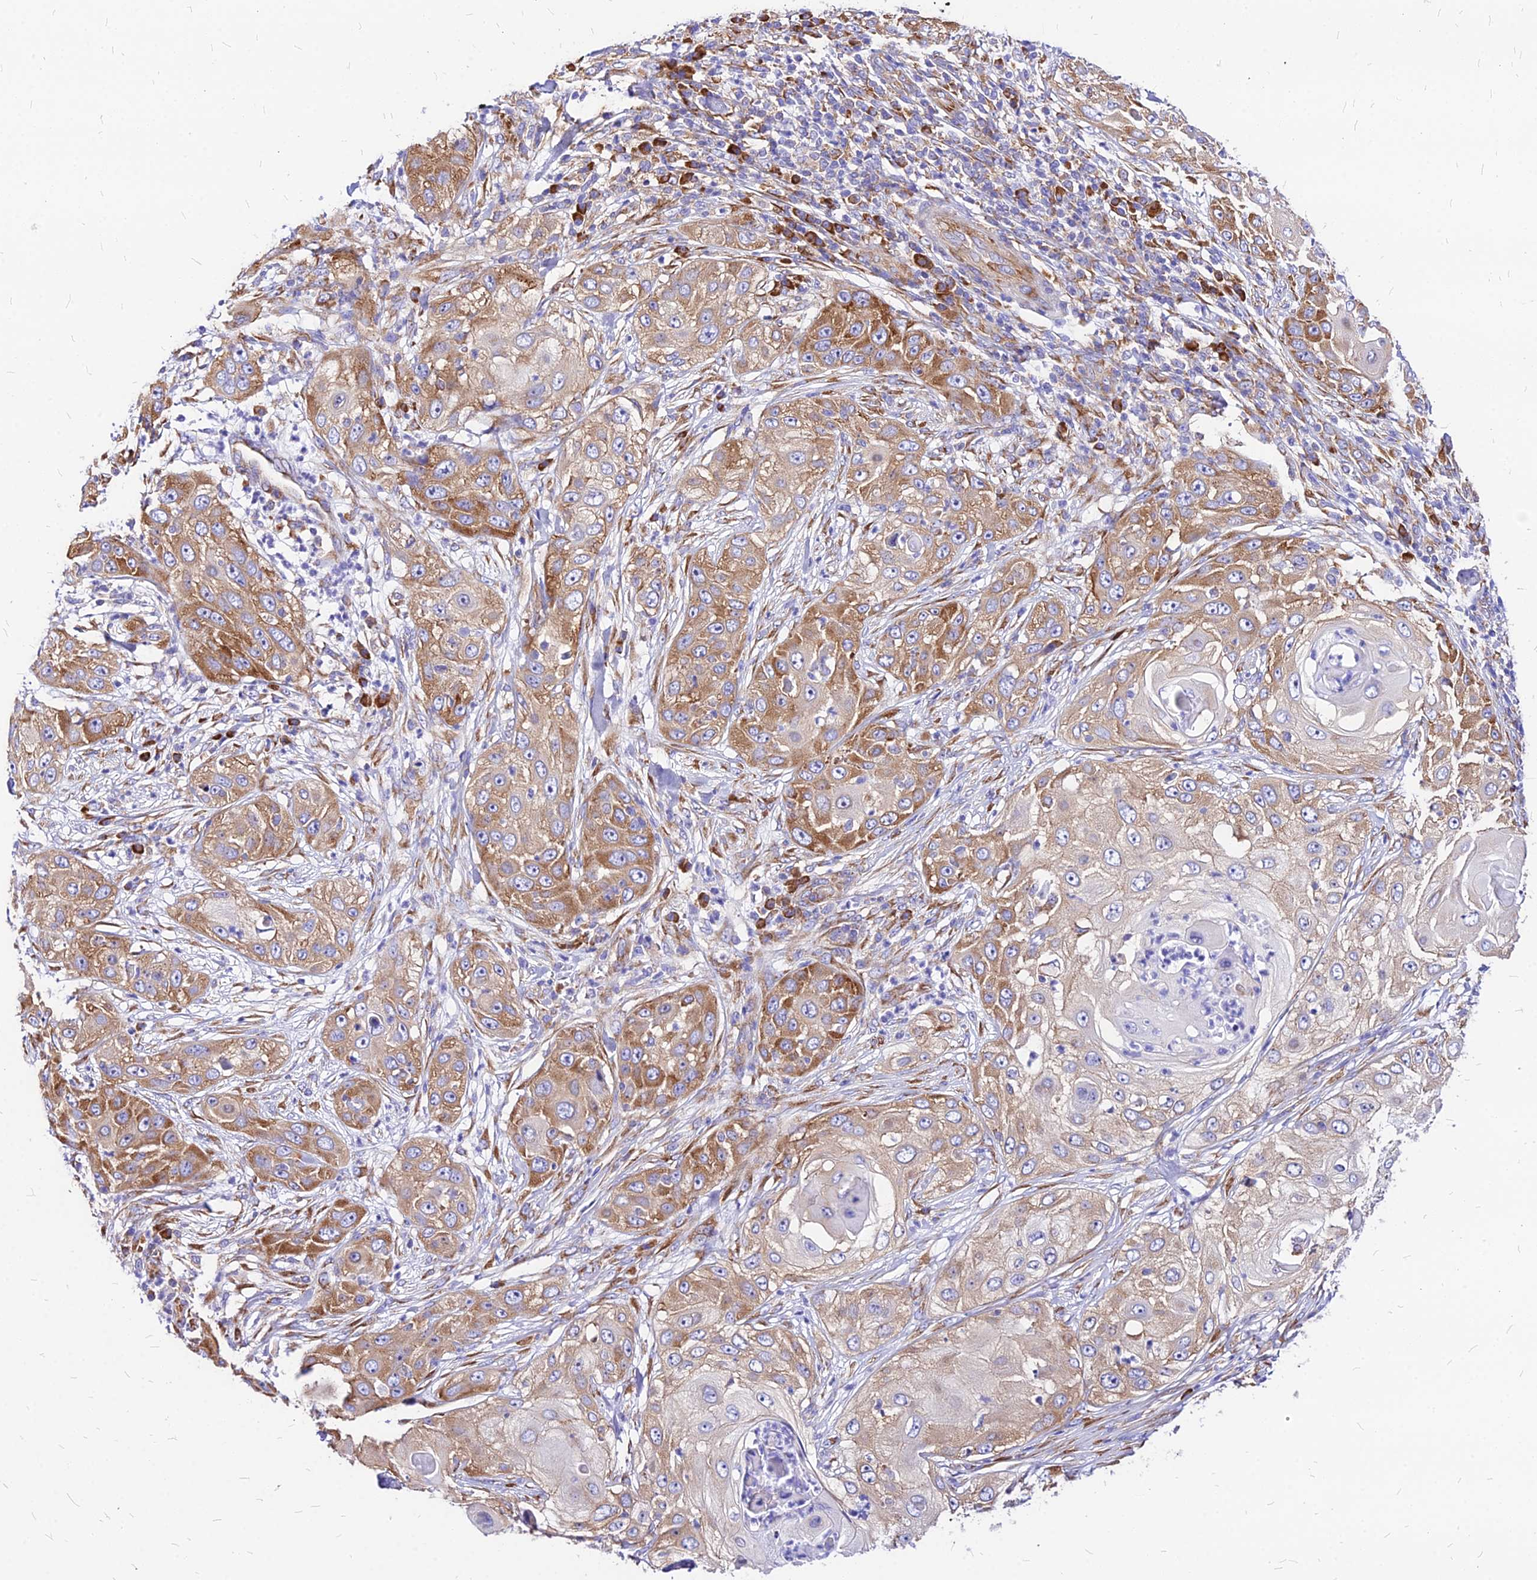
{"staining": {"intensity": "moderate", "quantity": ">75%", "location": "cytoplasmic/membranous"}, "tissue": "skin cancer", "cell_type": "Tumor cells", "image_type": "cancer", "snomed": [{"axis": "morphology", "description": "Squamous cell carcinoma, NOS"}, {"axis": "topography", "description": "Skin"}], "caption": "Human skin cancer stained with a brown dye shows moderate cytoplasmic/membranous positive staining in approximately >75% of tumor cells.", "gene": "RPL19", "patient": {"sex": "female", "age": 44}}